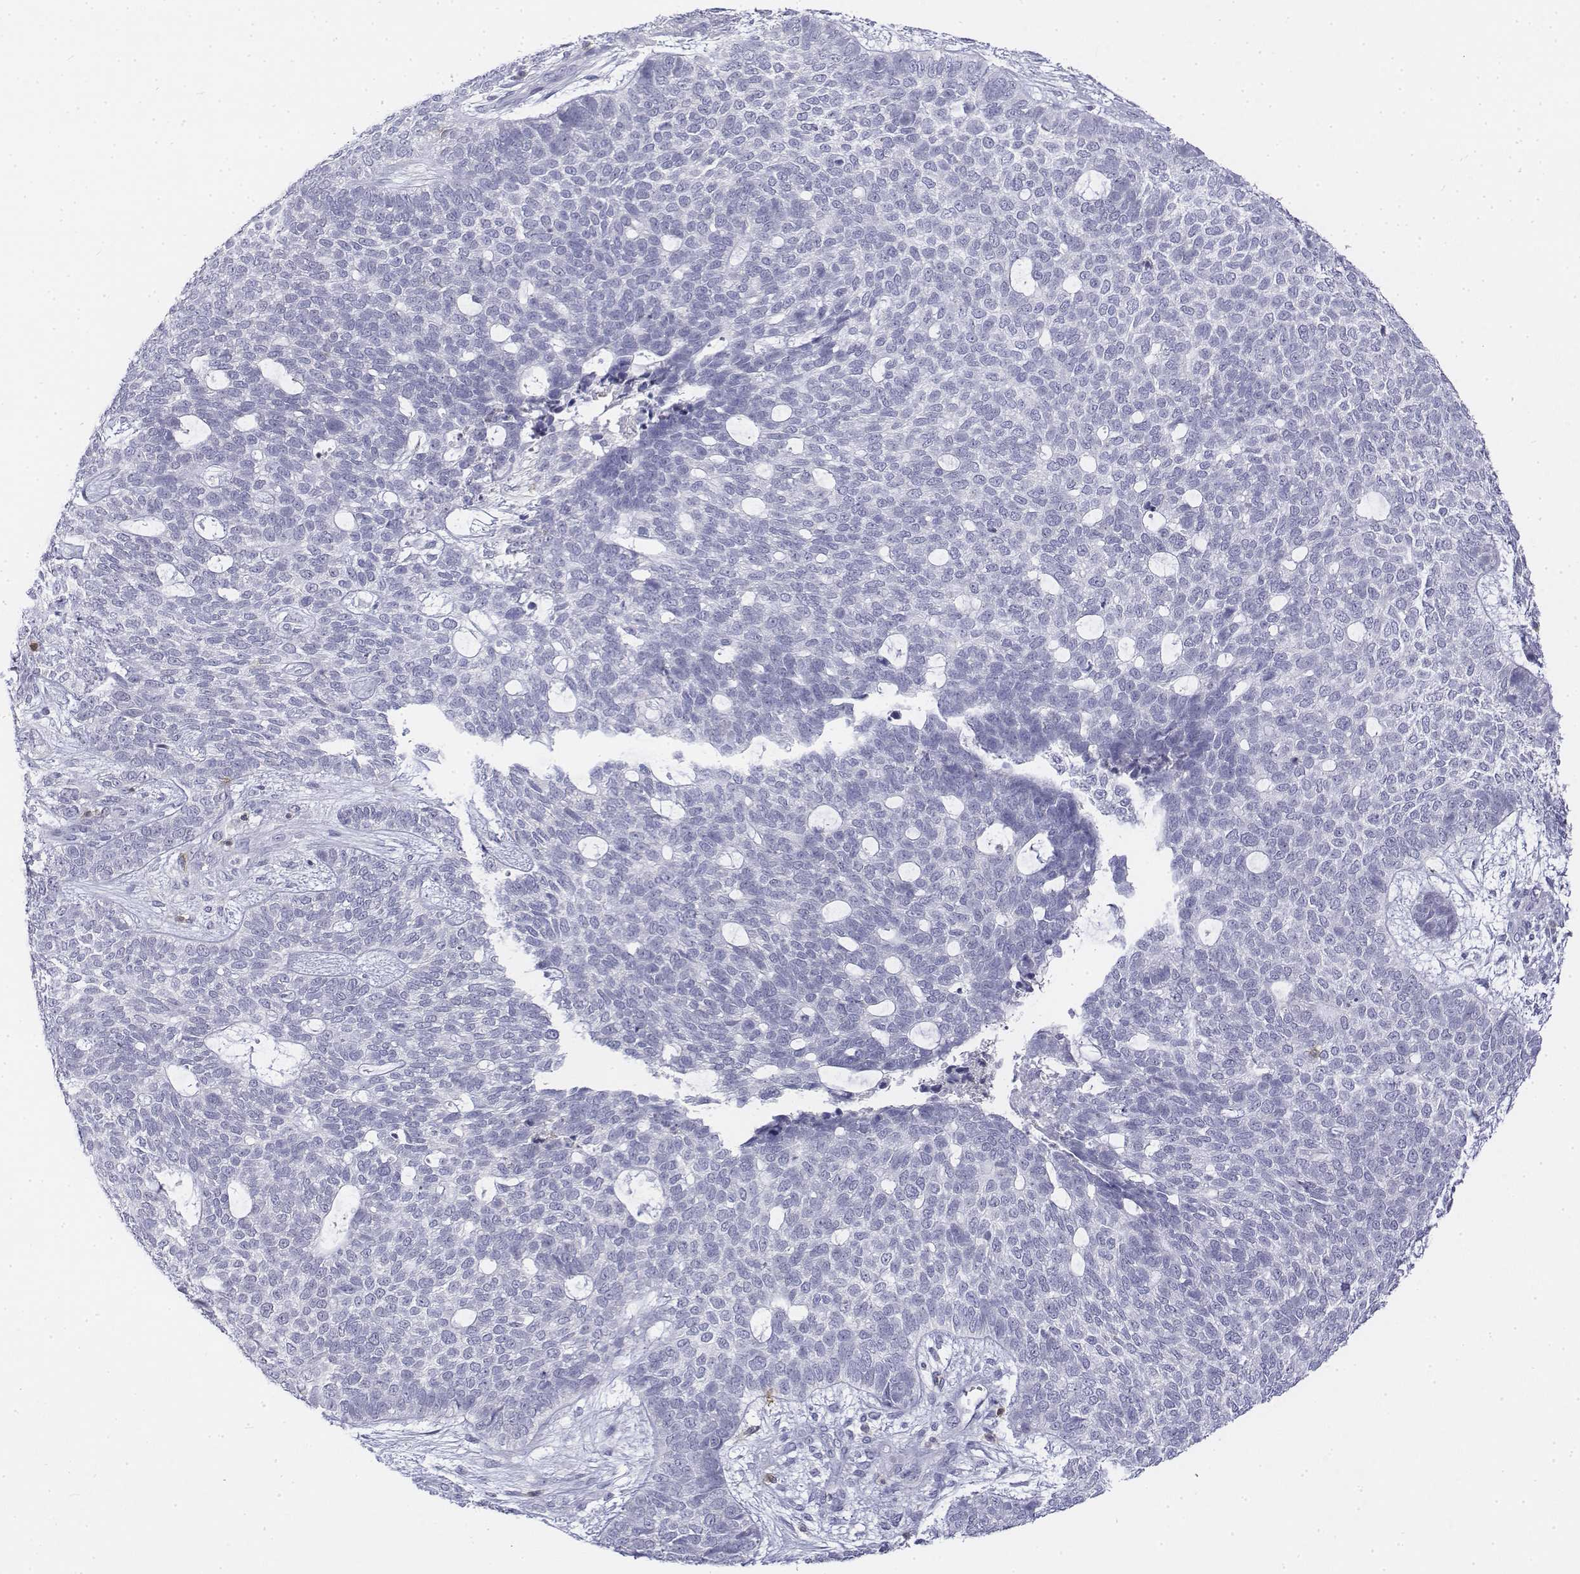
{"staining": {"intensity": "negative", "quantity": "none", "location": "none"}, "tissue": "skin cancer", "cell_type": "Tumor cells", "image_type": "cancer", "snomed": [{"axis": "morphology", "description": "Basal cell carcinoma"}, {"axis": "topography", "description": "Skin"}], "caption": "Immunohistochemical staining of skin cancer (basal cell carcinoma) reveals no significant staining in tumor cells.", "gene": "CD3E", "patient": {"sex": "female", "age": 69}}